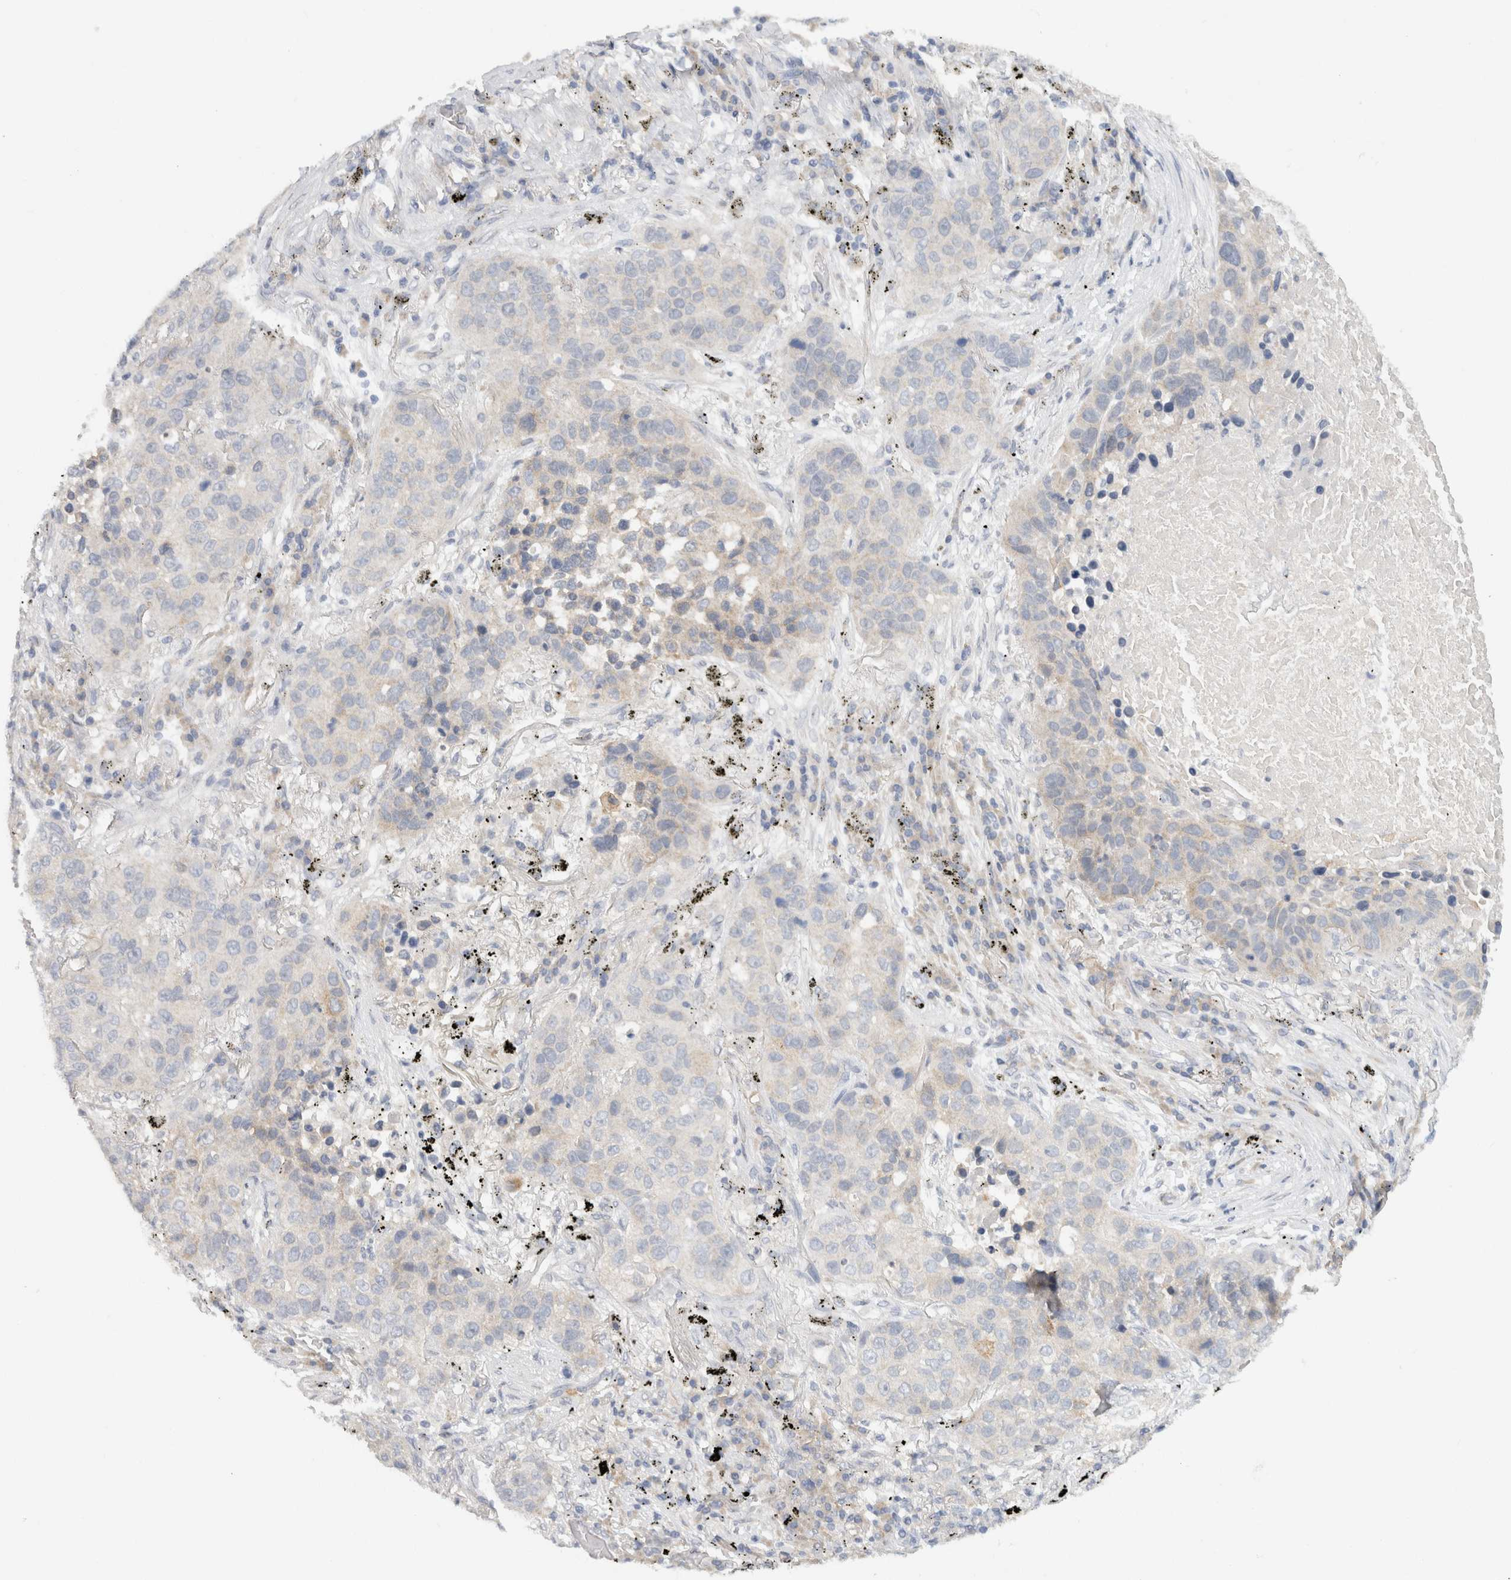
{"staining": {"intensity": "negative", "quantity": "none", "location": "none"}, "tissue": "lung cancer", "cell_type": "Tumor cells", "image_type": "cancer", "snomed": [{"axis": "morphology", "description": "Squamous cell carcinoma, NOS"}, {"axis": "topography", "description": "Lung"}], "caption": "Lung cancer stained for a protein using immunohistochemistry reveals no staining tumor cells.", "gene": "CHRM4", "patient": {"sex": "male", "age": 57}}